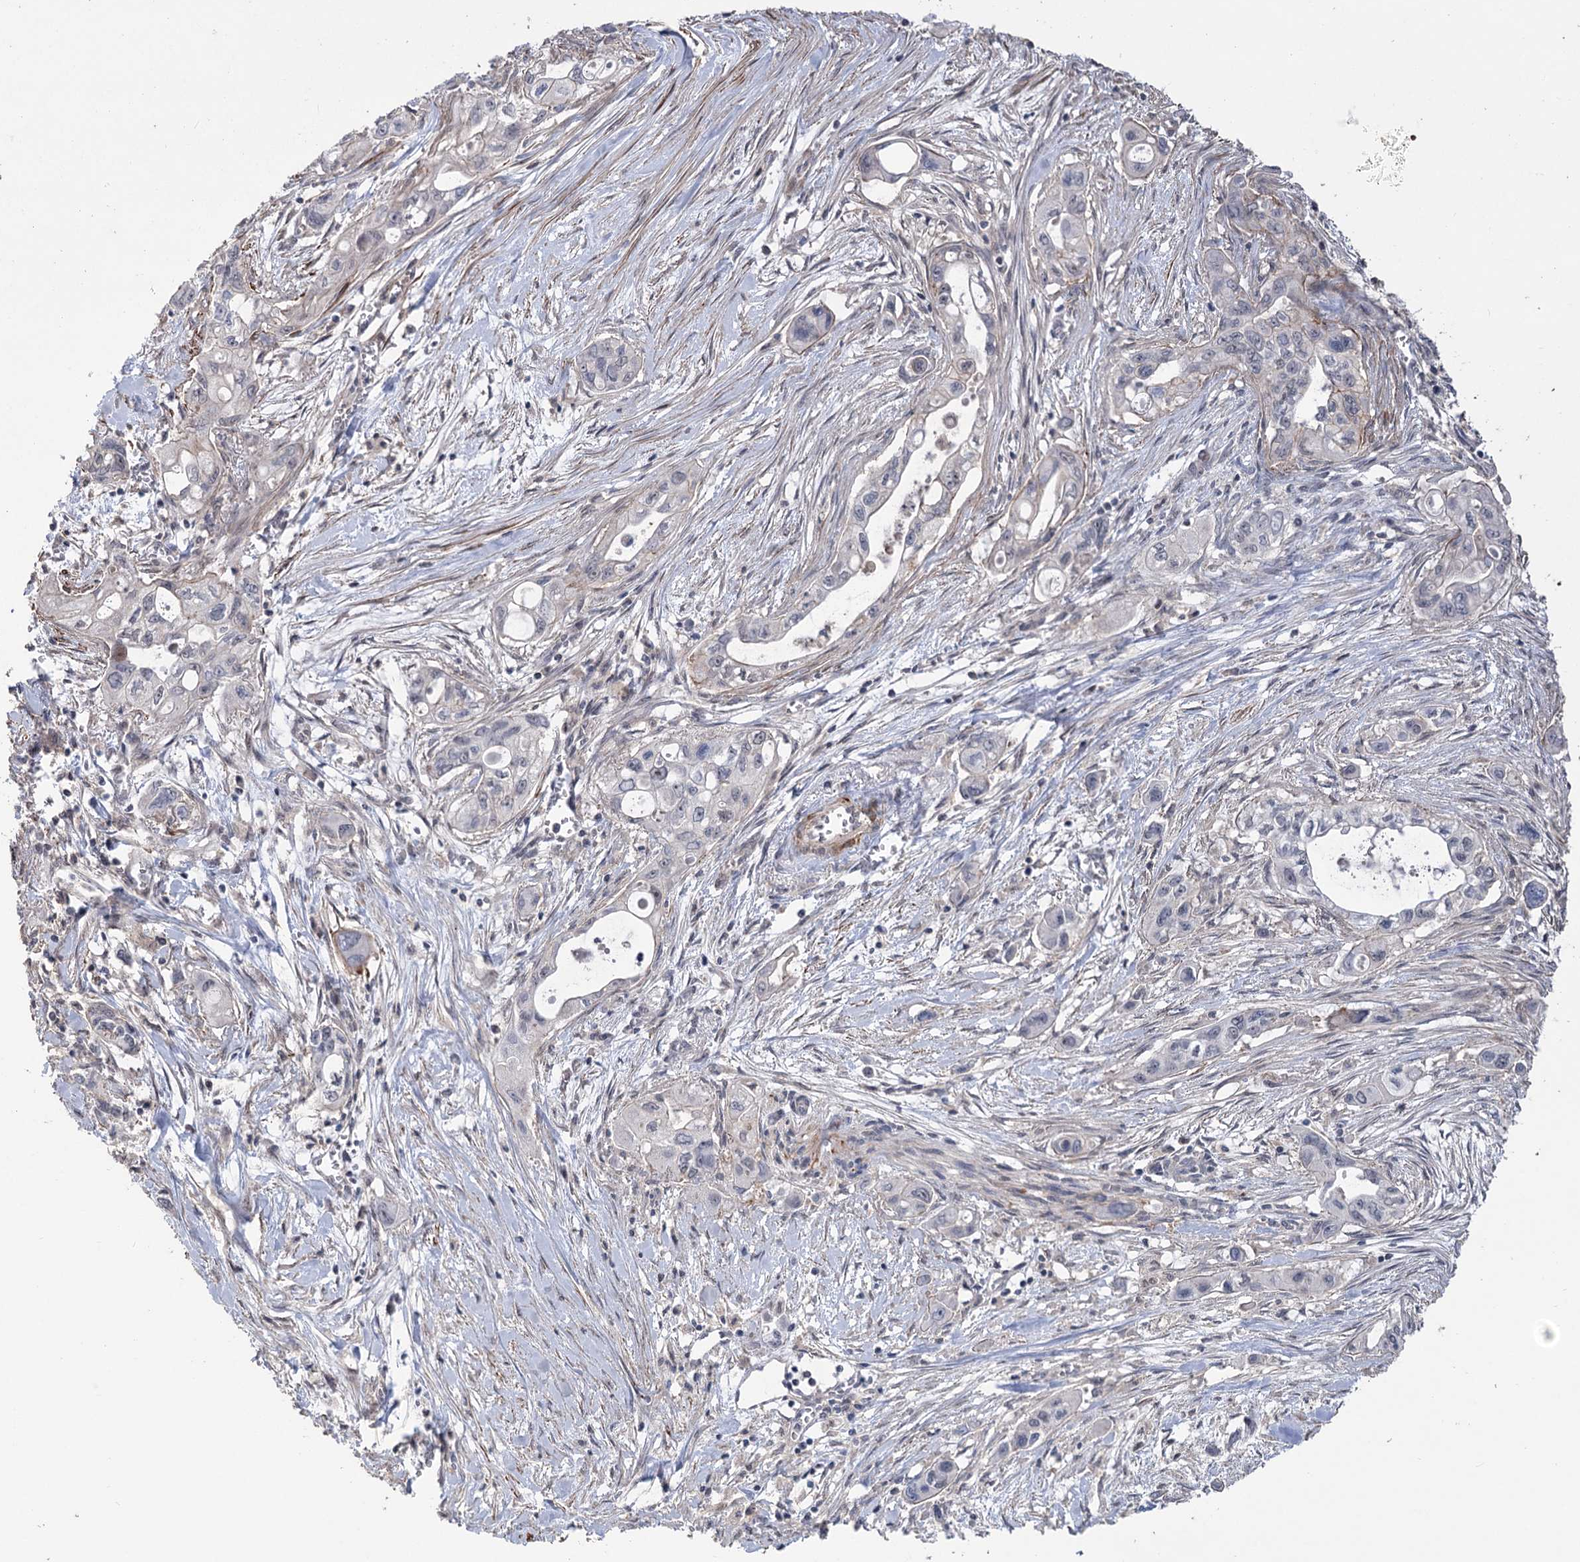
{"staining": {"intensity": "negative", "quantity": "none", "location": "none"}, "tissue": "pancreatic cancer", "cell_type": "Tumor cells", "image_type": "cancer", "snomed": [{"axis": "morphology", "description": "Adenocarcinoma, NOS"}, {"axis": "topography", "description": "Pancreas"}], "caption": "Immunohistochemistry of human adenocarcinoma (pancreatic) reveals no positivity in tumor cells. (DAB (3,3'-diaminobenzidine) immunohistochemistry visualized using brightfield microscopy, high magnification).", "gene": "ZSCAN23", "patient": {"sex": "male", "age": 75}}